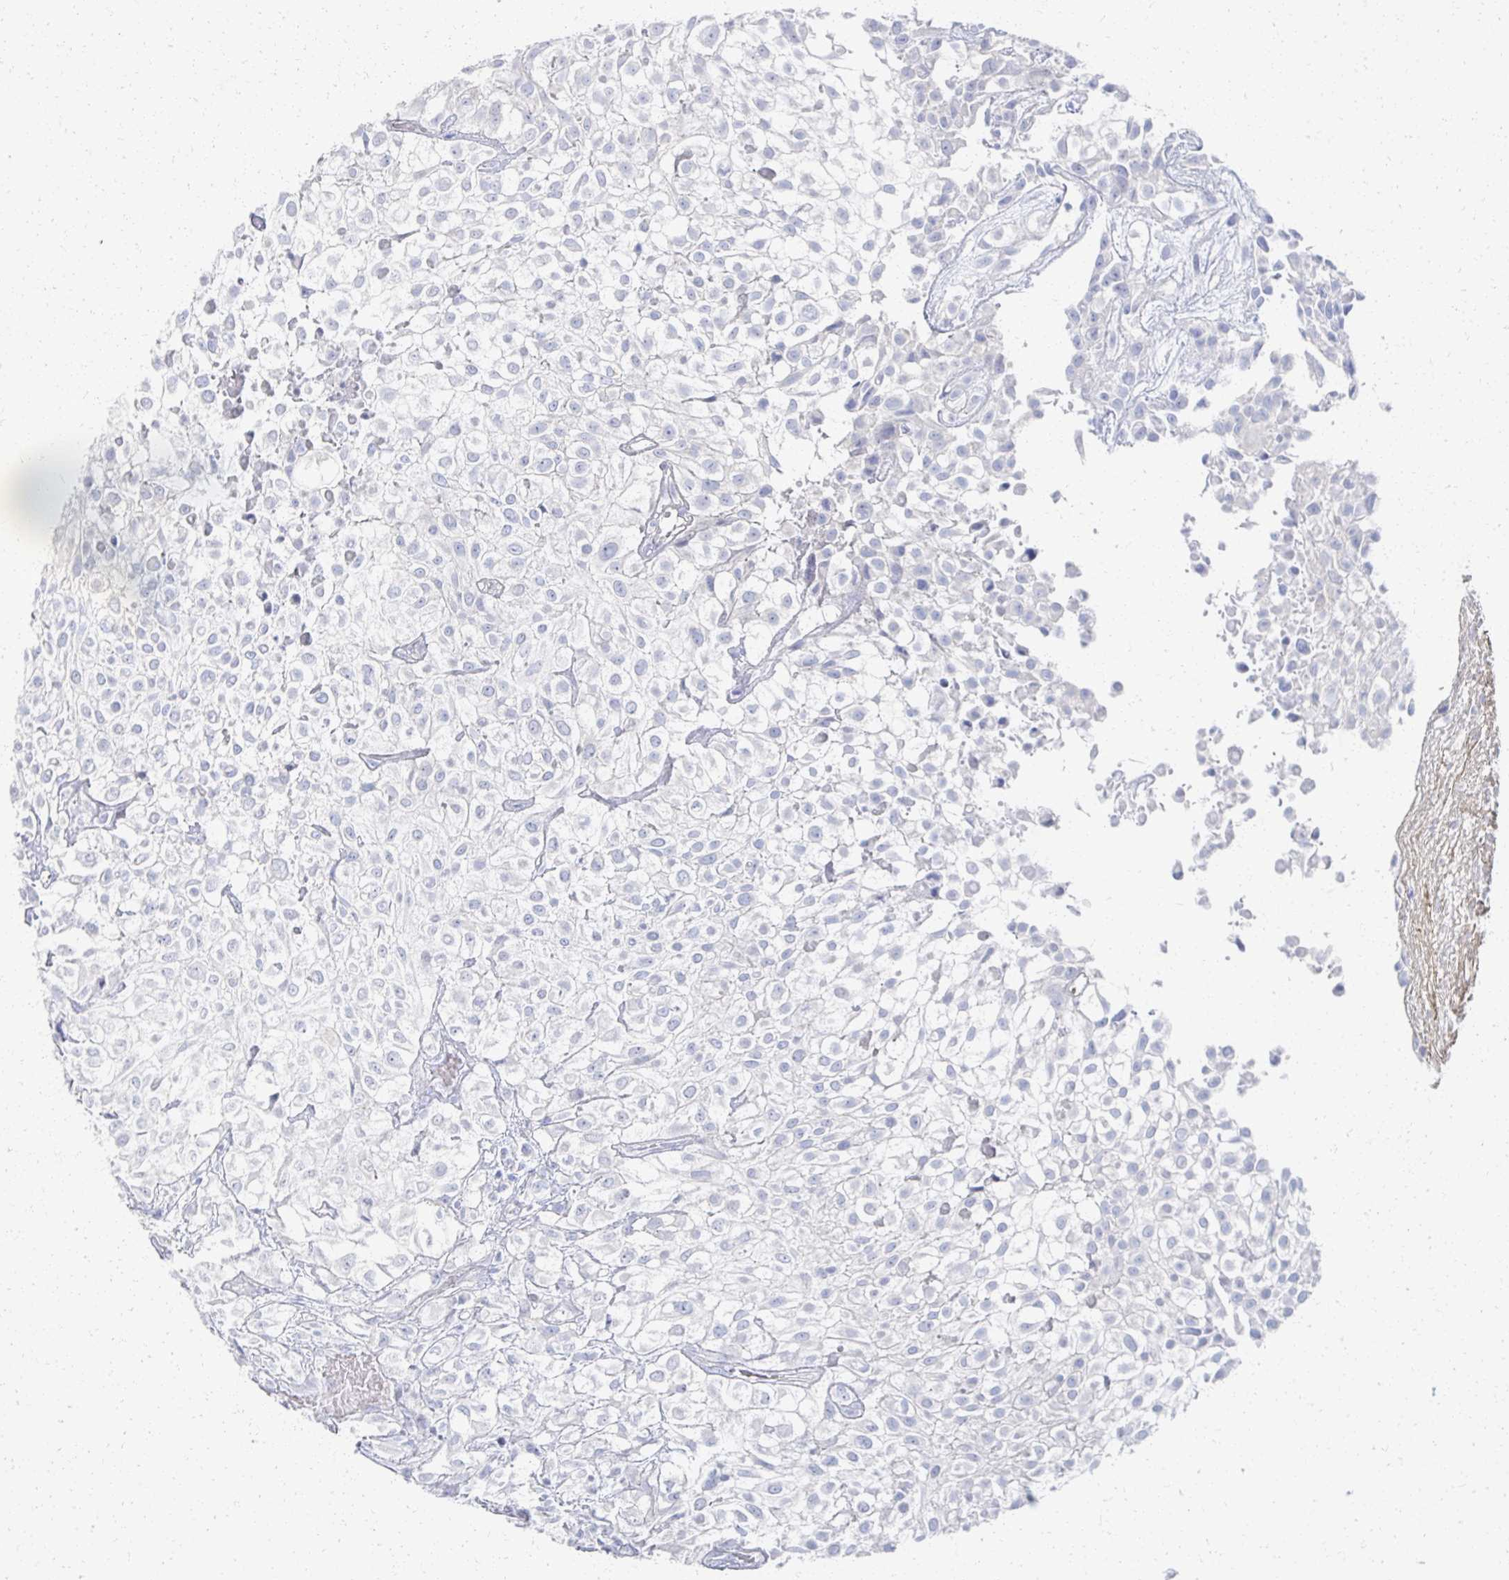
{"staining": {"intensity": "negative", "quantity": "none", "location": "none"}, "tissue": "urothelial cancer", "cell_type": "Tumor cells", "image_type": "cancer", "snomed": [{"axis": "morphology", "description": "Urothelial carcinoma, High grade"}, {"axis": "topography", "description": "Urinary bladder"}], "caption": "This is a photomicrograph of immunohistochemistry staining of urothelial carcinoma (high-grade), which shows no positivity in tumor cells. The staining was performed using DAB (3,3'-diaminobenzidine) to visualize the protein expression in brown, while the nuclei were stained in blue with hematoxylin (Magnification: 20x).", "gene": "PRR20A", "patient": {"sex": "male", "age": 56}}